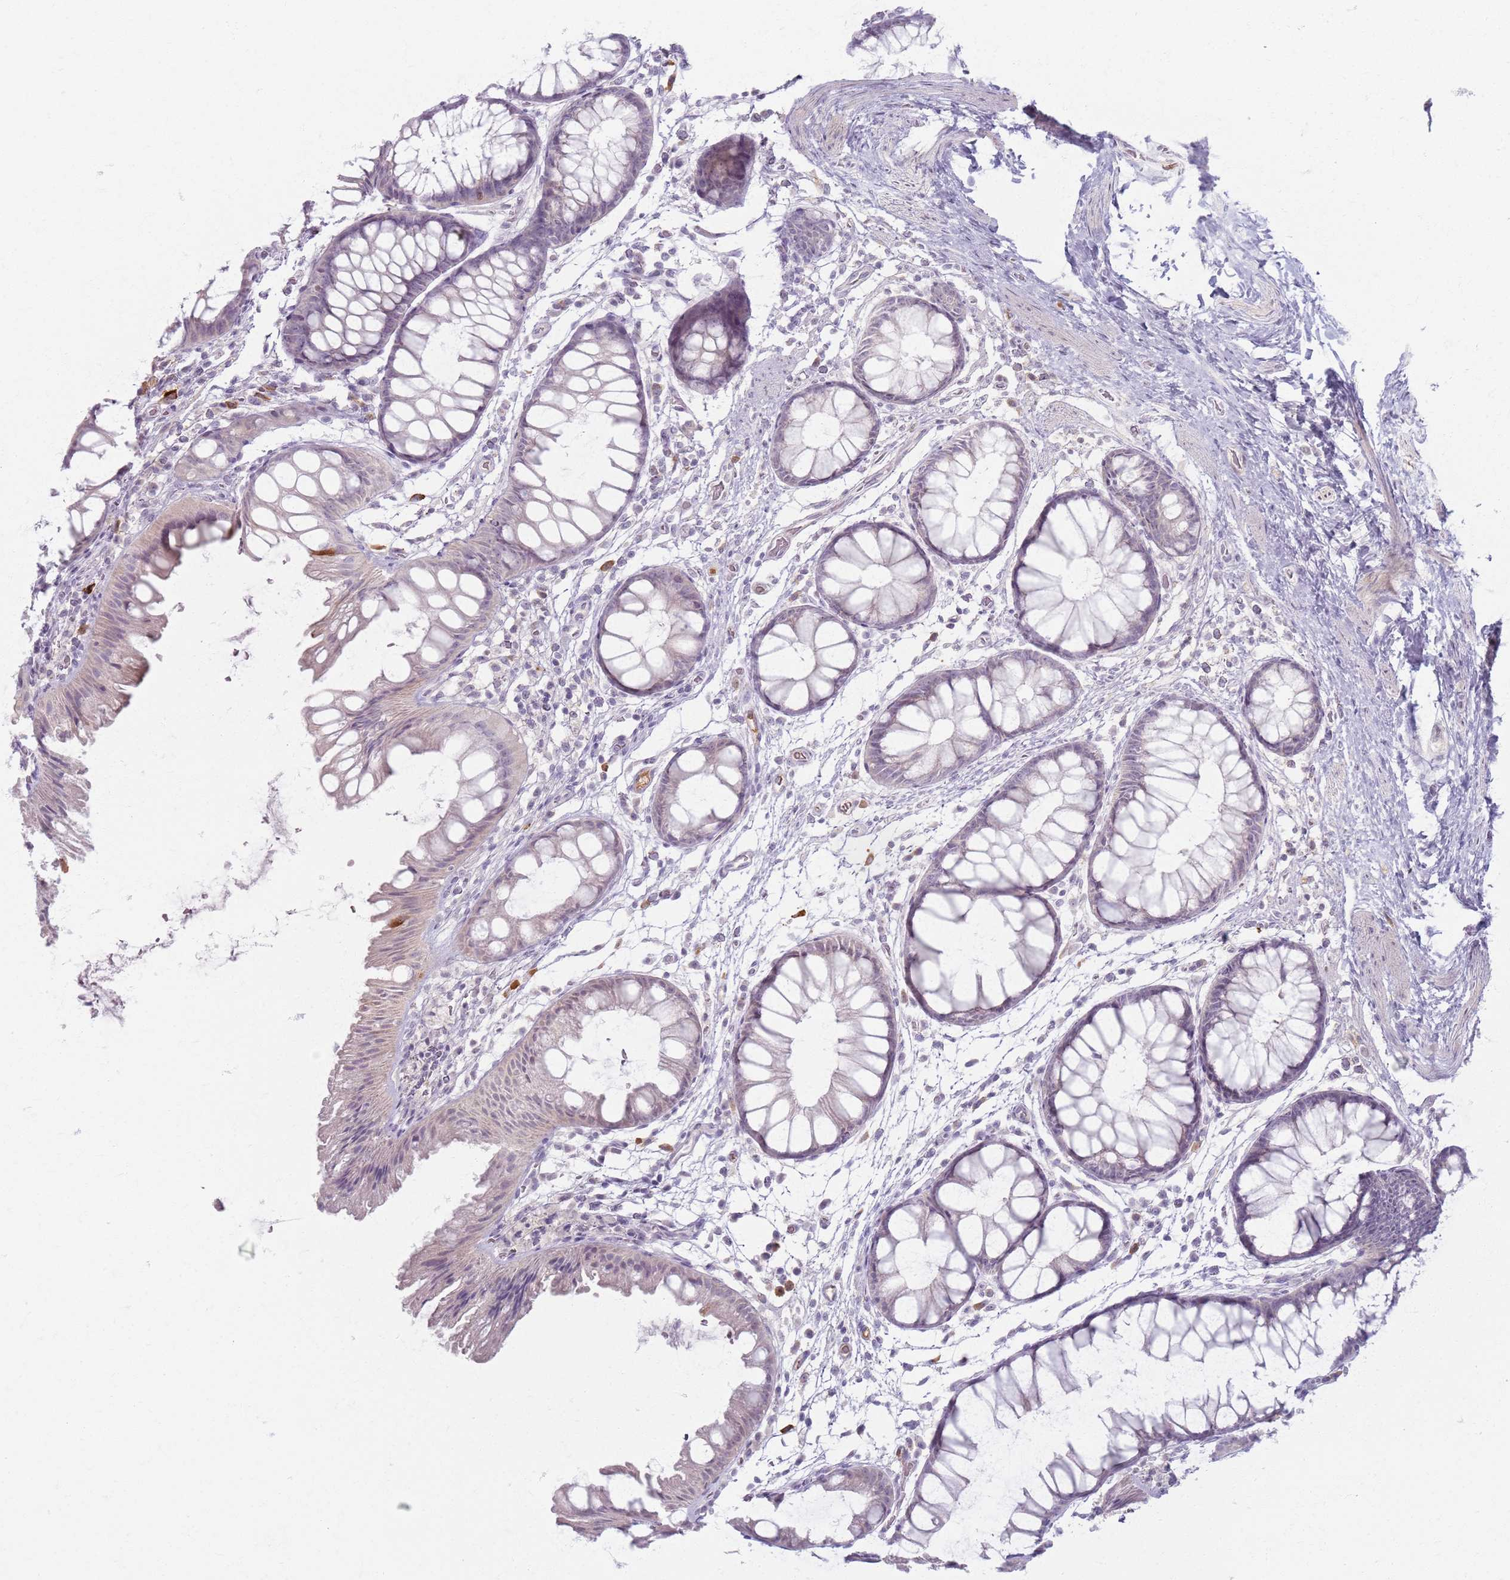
{"staining": {"intensity": "negative", "quantity": "none", "location": "none"}, "tissue": "colon", "cell_type": "Endothelial cells", "image_type": "normal", "snomed": [{"axis": "morphology", "description": "Normal tissue, NOS"}, {"axis": "topography", "description": "Colon"}], "caption": "This is an IHC photomicrograph of unremarkable human colon. There is no staining in endothelial cells.", "gene": "CRIPT", "patient": {"sex": "female", "age": 62}}